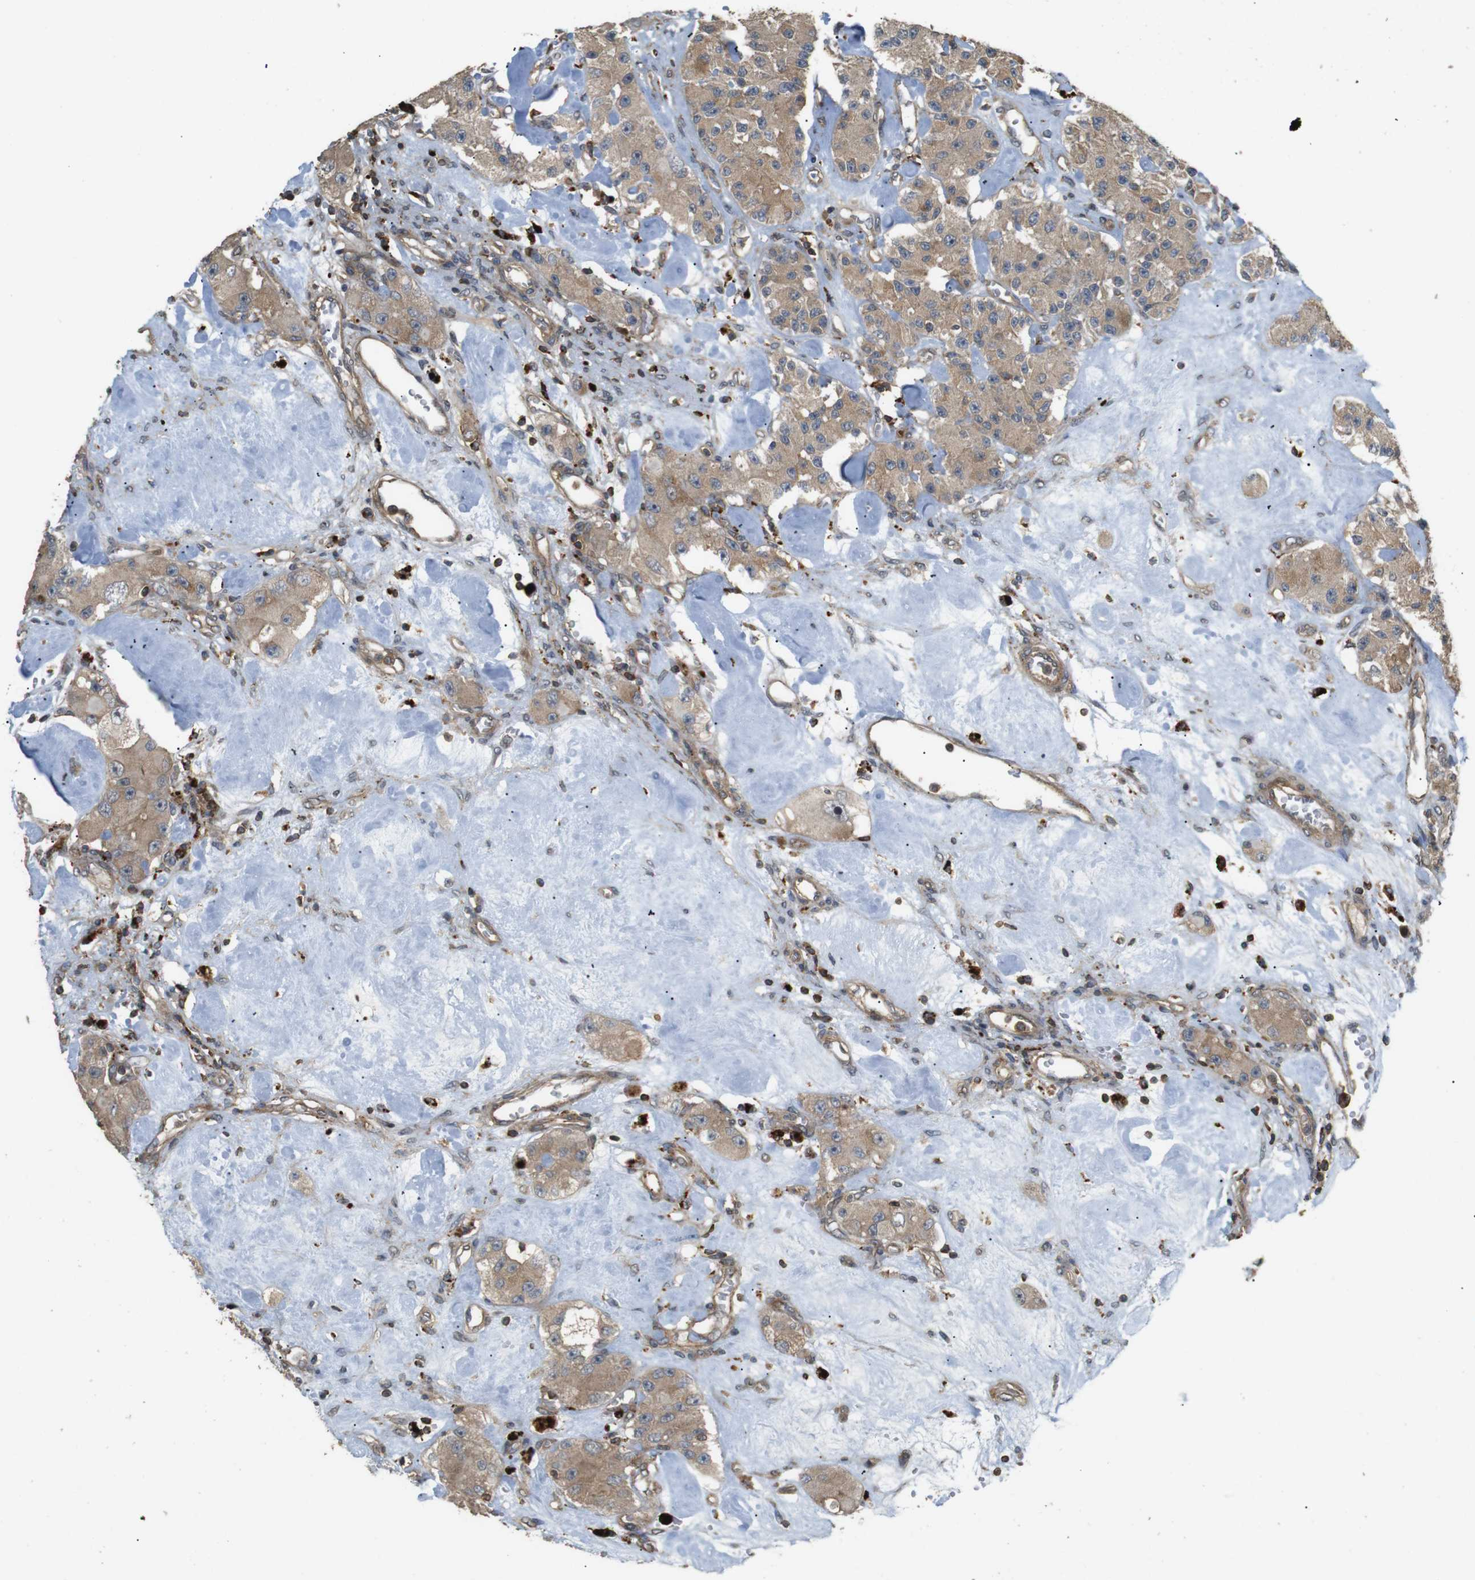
{"staining": {"intensity": "moderate", "quantity": ">75%", "location": "cytoplasmic/membranous"}, "tissue": "carcinoid", "cell_type": "Tumor cells", "image_type": "cancer", "snomed": [{"axis": "morphology", "description": "Carcinoid, malignant, NOS"}, {"axis": "topography", "description": "Pancreas"}], "caption": "IHC image of human carcinoid stained for a protein (brown), which demonstrates medium levels of moderate cytoplasmic/membranous staining in approximately >75% of tumor cells.", "gene": "KSR1", "patient": {"sex": "male", "age": 41}}